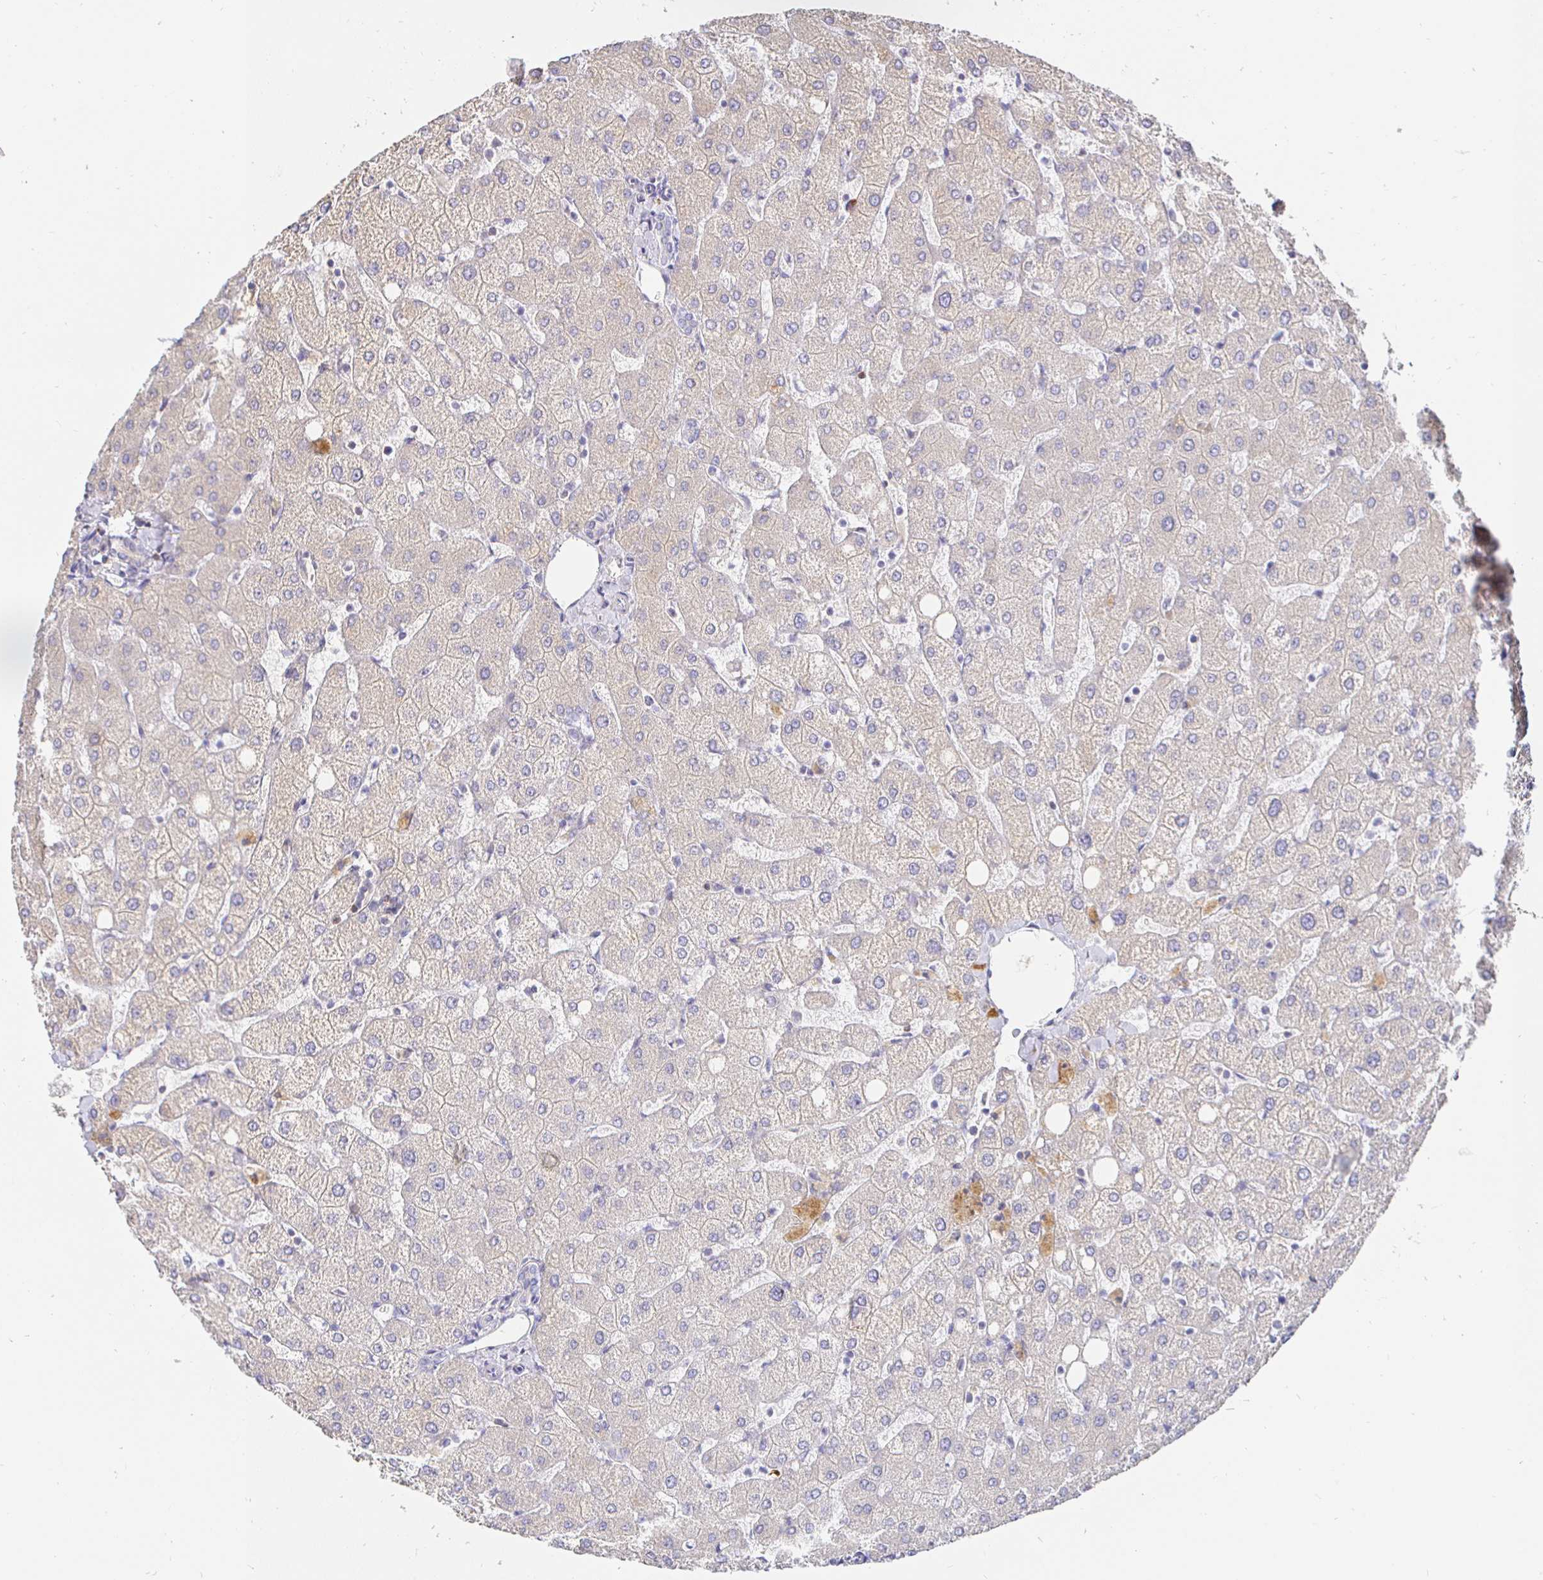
{"staining": {"intensity": "negative", "quantity": "none", "location": "none"}, "tissue": "liver", "cell_type": "Cholangiocytes", "image_type": "normal", "snomed": [{"axis": "morphology", "description": "Normal tissue, NOS"}, {"axis": "topography", "description": "Liver"}], "caption": "Benign liver was stained to show a protein in brown. There is no significant staining in cholangiocytes.", "gene": "CXCR3", "patient": {"sex": "female", "age": 54}}